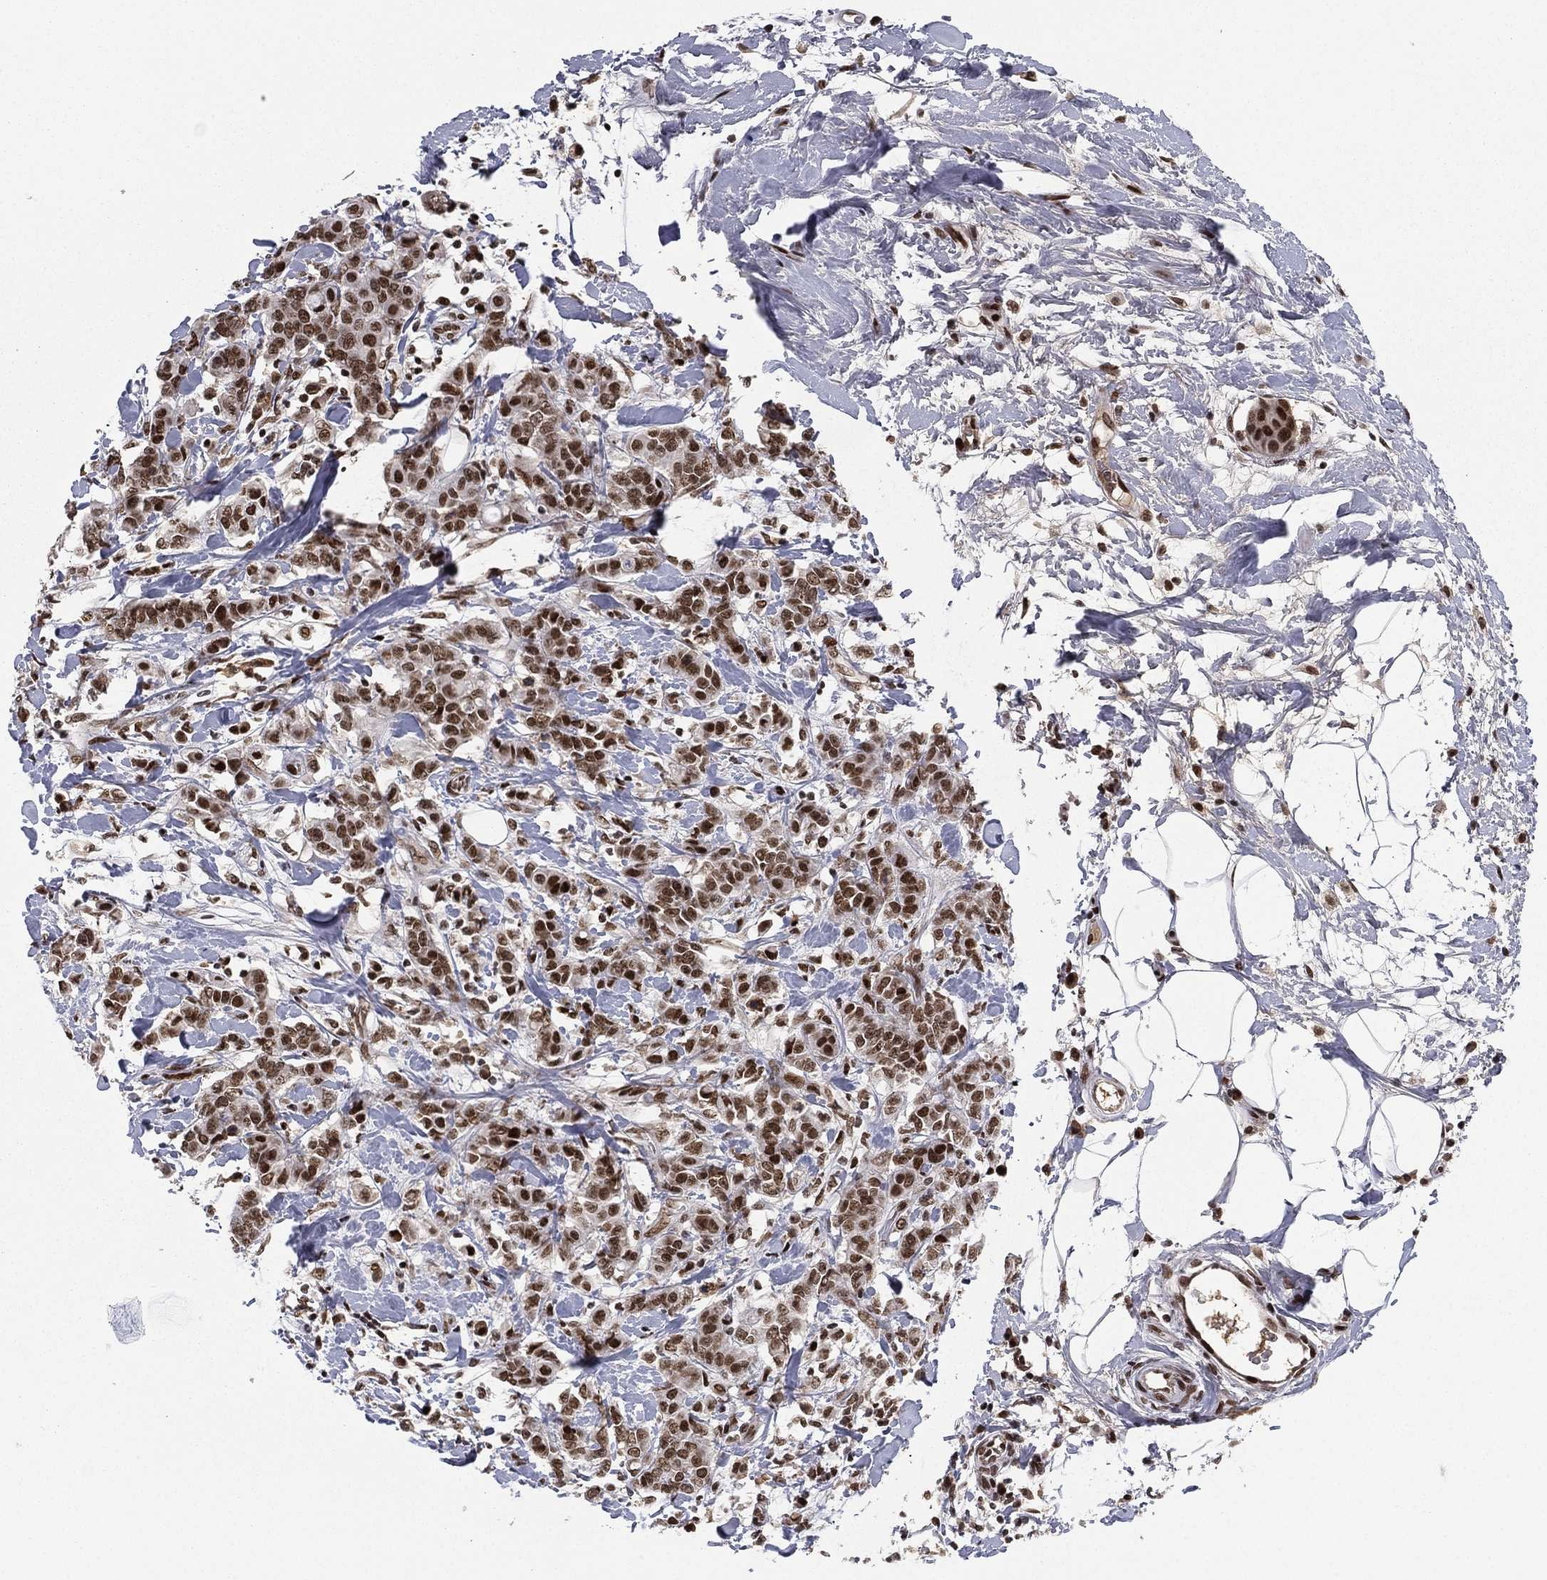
{"staining": {"intensity": "strong", "quantity": ">75%", "location": "nuclear"}, "tissue": "breast cancer", "cell_type": "Tumor cells", "image_type": "cancer", "snomed": [{"axis": "morphology", "description": "Duct carcinoma"}, {"axis": "topography", "description": "Breast"}], "caption": "Protein staining of breast cancer tissue displays strong nuclear positivity in about >75% of tumor cells.", "gene": "RTF1", "patient": {"sex": "female", "age": 27}}